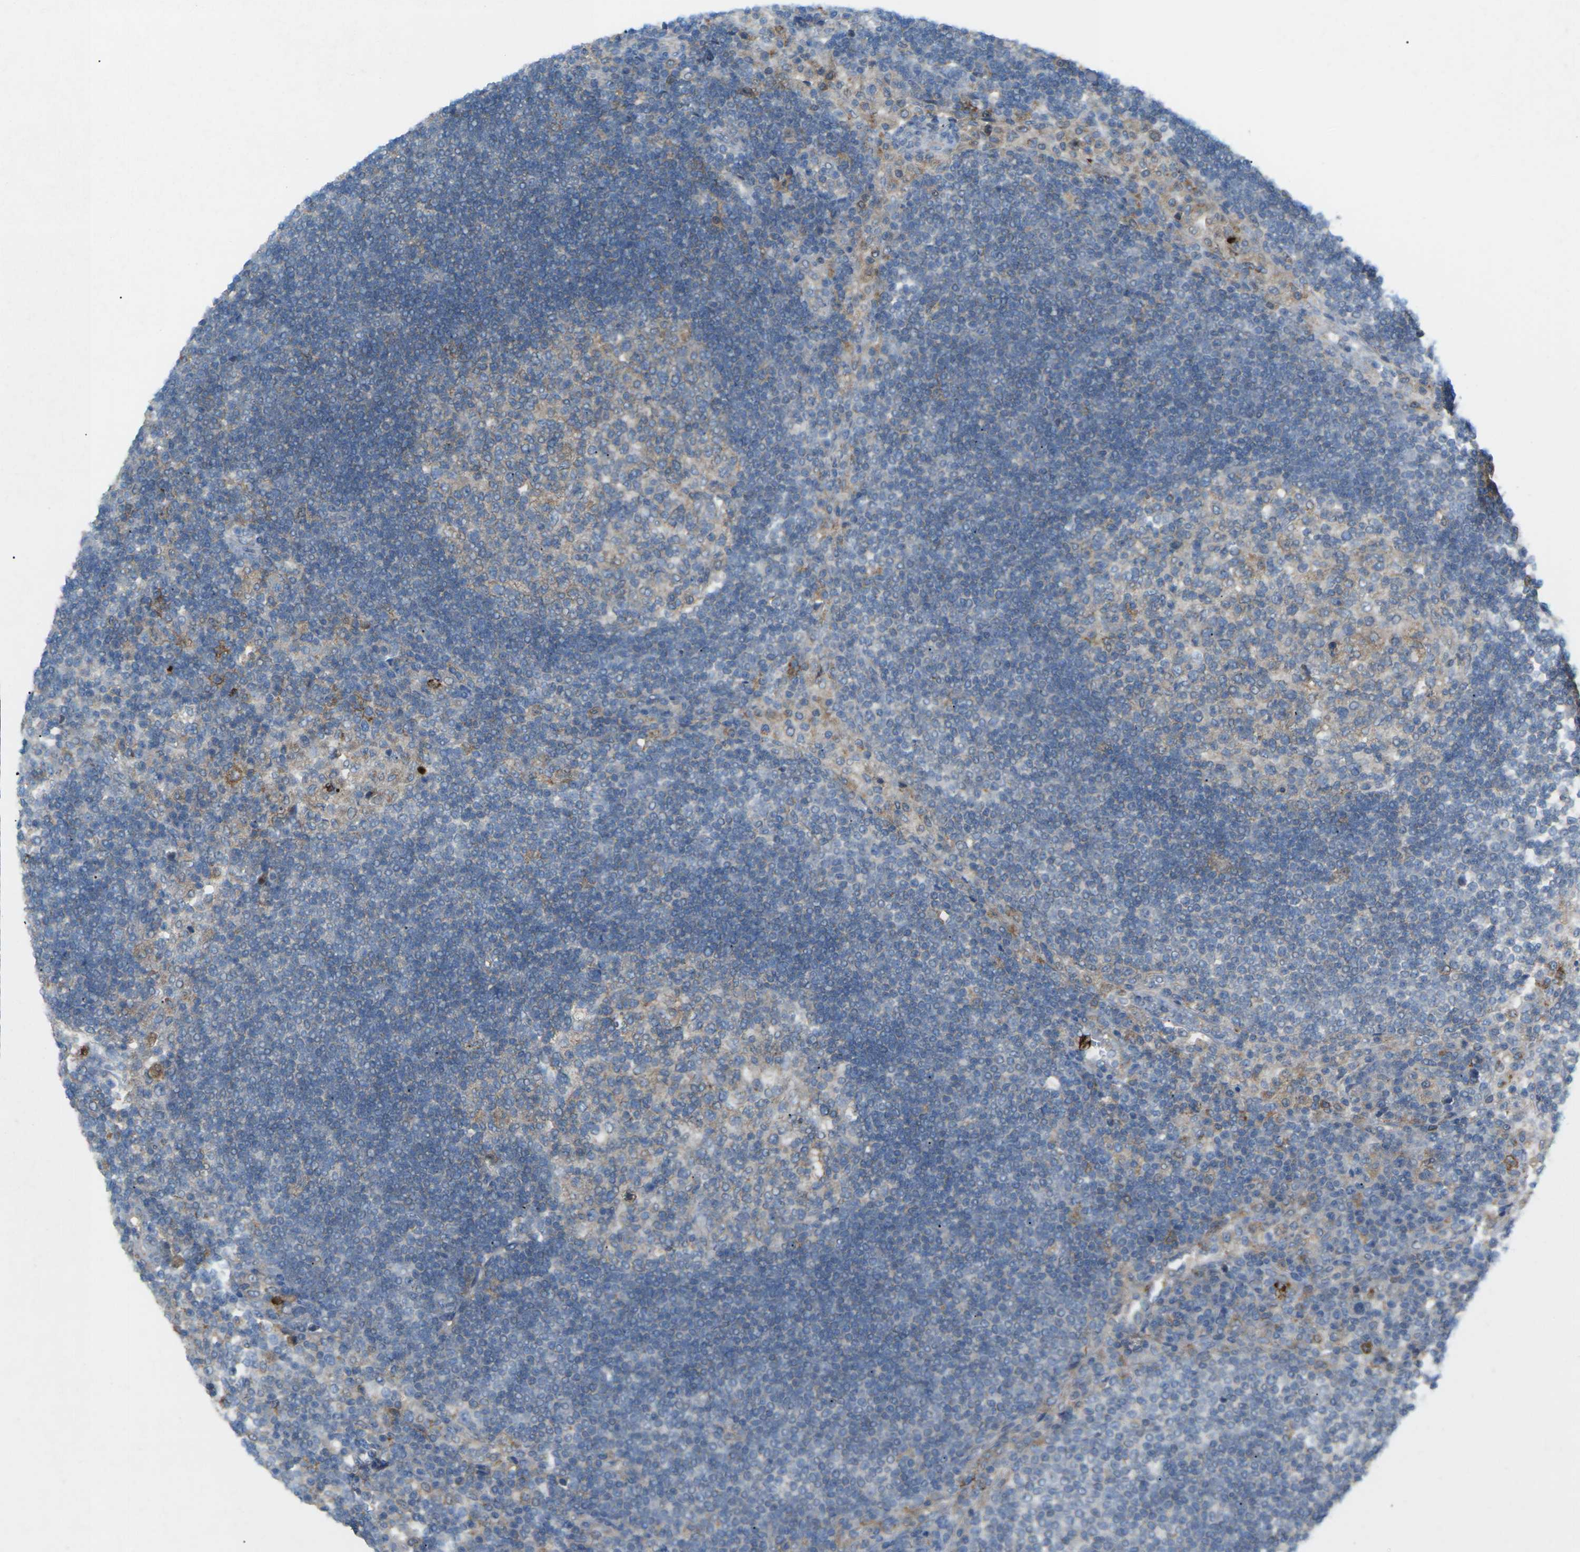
{"staining": {"intensity": "weak", "quantity": "25%-75%", "location": "cytoplasmic/membranous"}, "tissue": "lymph node", "cell_type": "Germinal center cells", "image_type": "normal", "snomed": [{"axis": "morphology", "description": "Normal tissue, NOS"}, {"axis": "topography", "description": "Lymph node"}], "caption": "A low amount of weak cytoplasmic/membranous positivity is appreciated in about 25%-75% of germinal center cells in unremarkable lymph node. (Brightfield microscopy of DAB IHC at high magnification).", "gene": "STK11", "patient": {"sex": "female", "age": 53}}